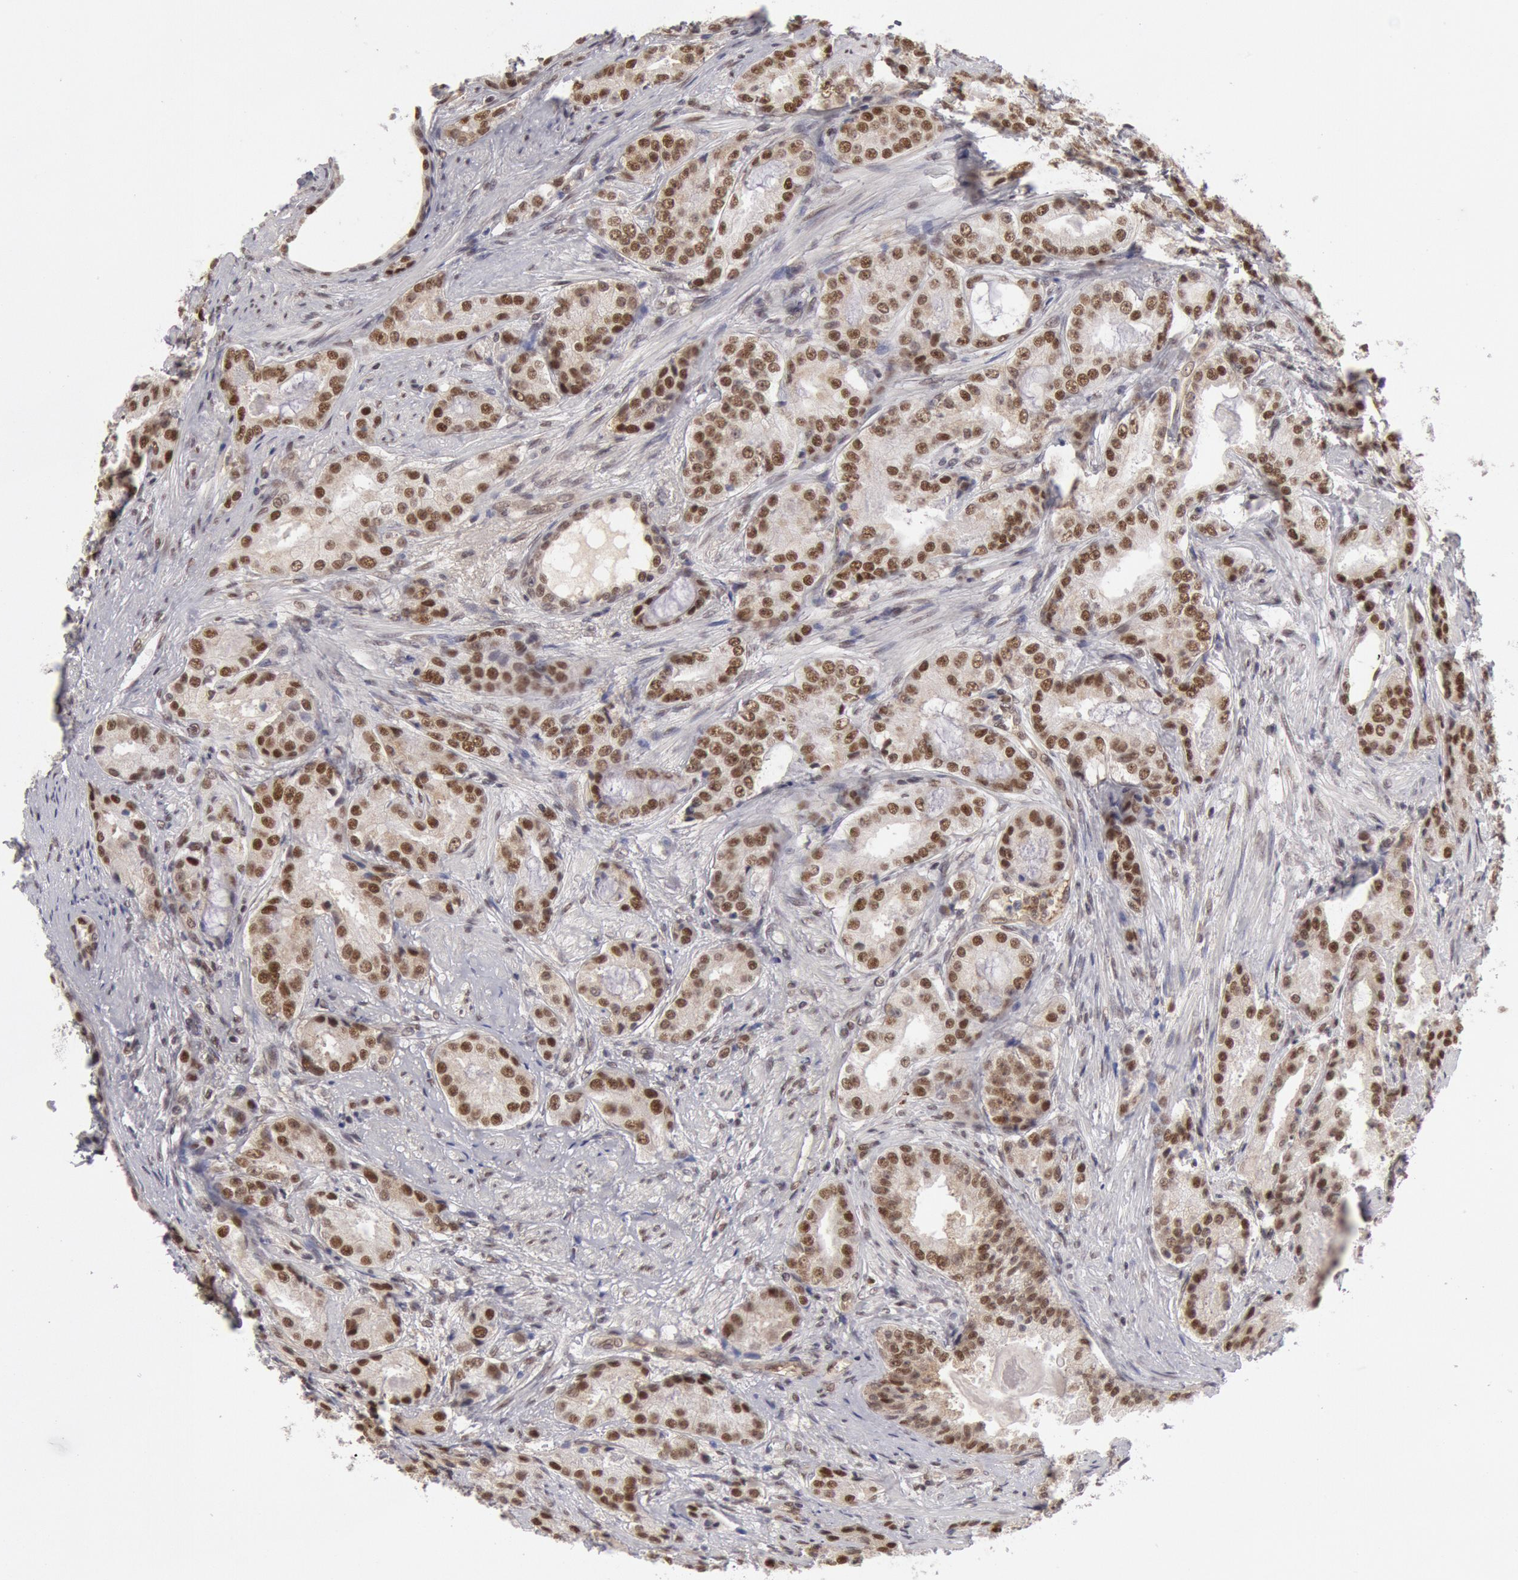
{"staining": {"intensity": "strong", "quantity": ">75%", "location": "nuclear"}, "tissue": "prostate cancer", "cell_type": "Tumor cells", "image_type": "cancer", "snomed": [{"axis": "morphology", "description": "Adenocarcinoma, Medium grade"}, {"axis": "topography", "description": "Prostate"}], "caption": "Brown immunohistochemical staining in prostate adenocarcinoma (medium-grade) shows strong nuclear expression in about >75% of tumor cells.", "gene": "PPP4R3B", "patient": {"sex": "male", "age": 72}}